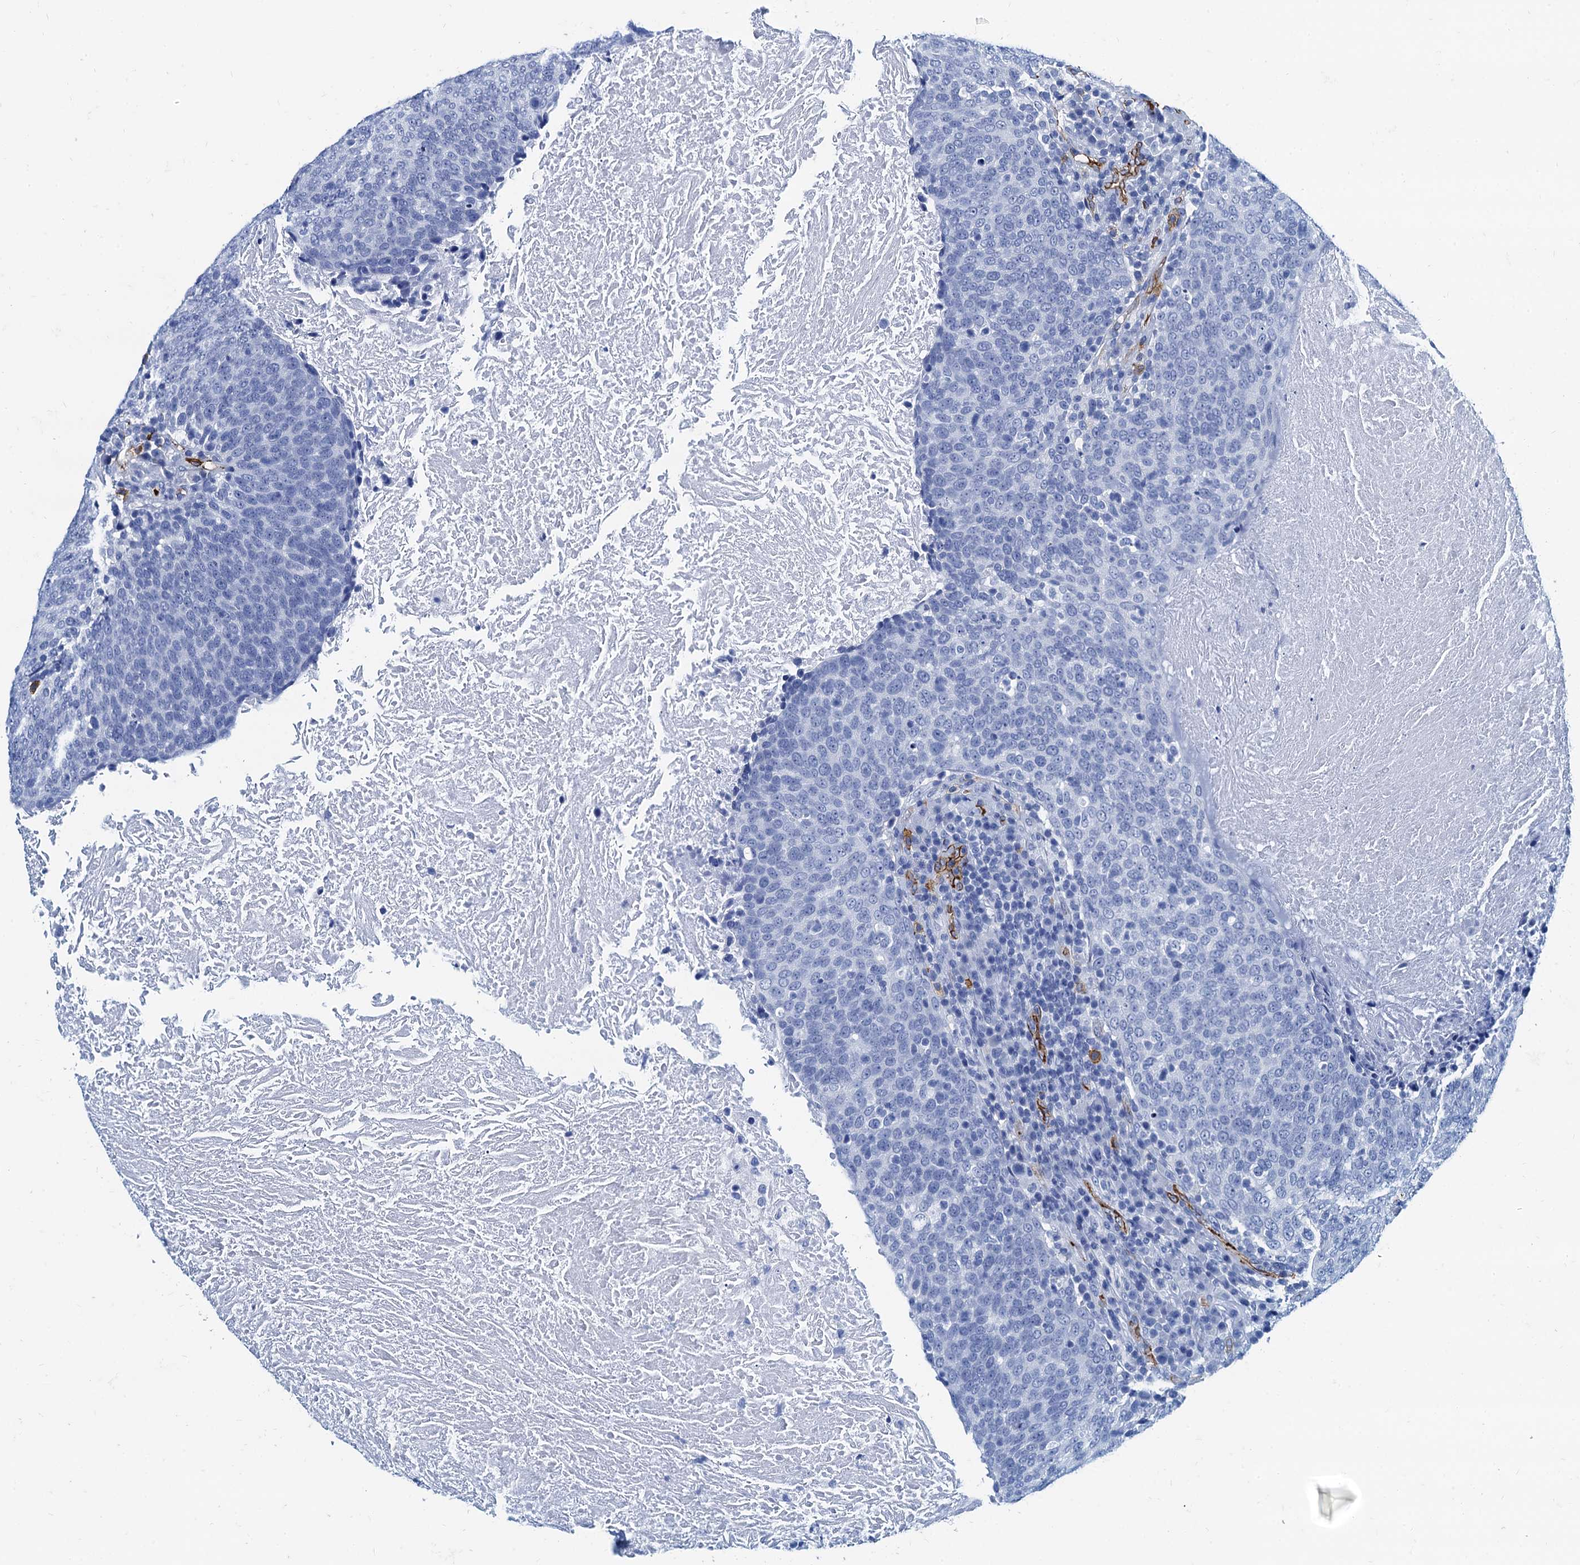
{"staining": {"intensity": "negative", "quantity": "none", "location": "none"}, "tissue": "head and neck cancer", "cell_type": "Tumor cells", "image_type": "cancer", "snomed": [{"axis": "morphology", "description": "Squamous cell carcinoma, NOS"}, {"axis": "morphology", "description": "Squamous cell carcinoma, metastatic, NOS"}, {"axis": "topography", "description": "Lymph node"}, {"axis": "topography", "description": "Head-Neck"}], "caption": "The micrograph displays no significant expression in tumor cells of head and neck cancer (squamous cell carcinoma).", "gene": "CAVIN2", "patient": {"sex": "male", "age": 62}}